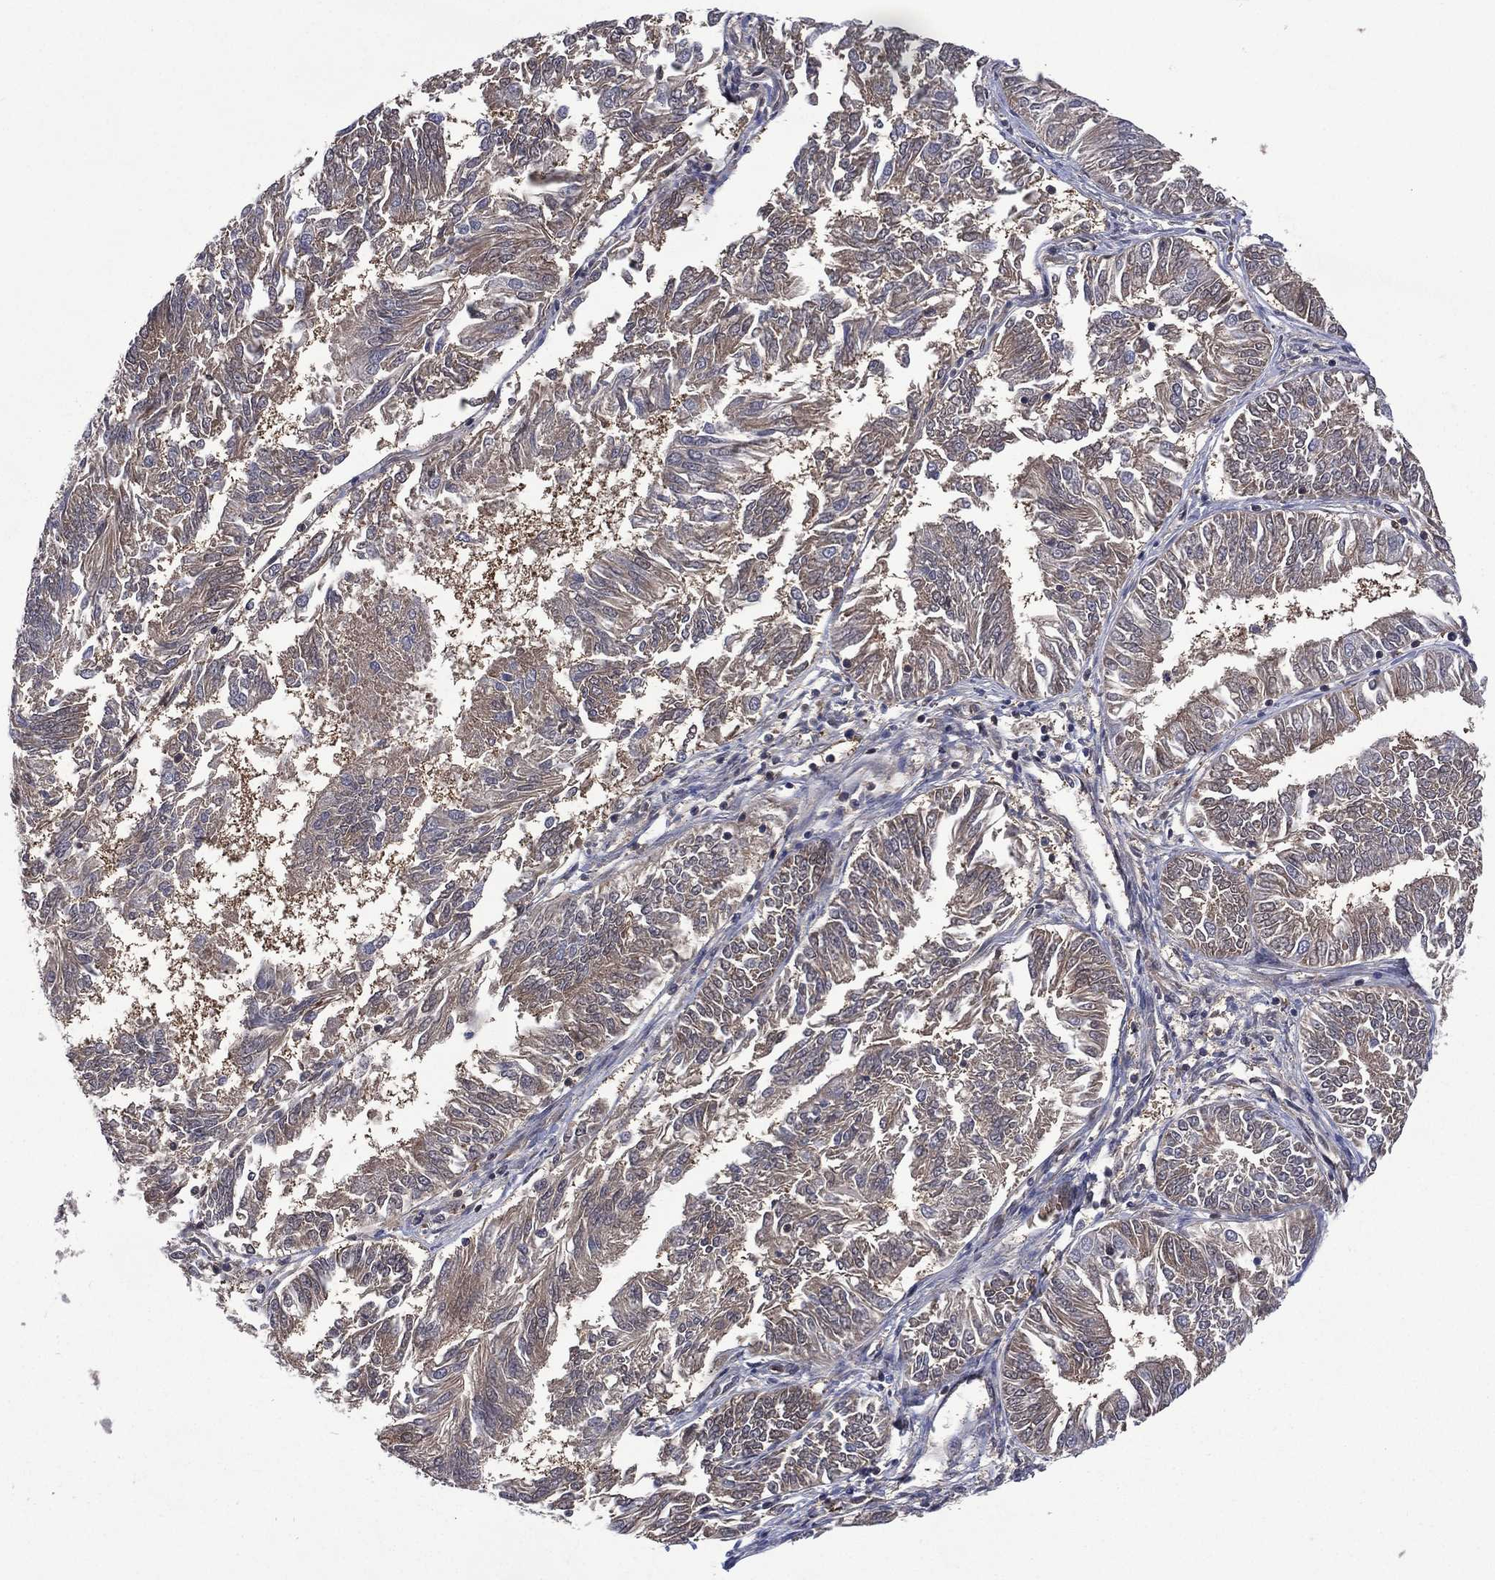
{"staining": {"intensity": "weak", "quantity": "25%-75%", "location": "cytoplasmic/membranous"}, "tissue": "endometrial cancer", "cell_type": "Tumor cells", "image_type": "cancer", "snomed": [{"axis": "morphology", "description": "Adenocarcinoma, NOS"}, {"axis": "topography", "description": "Endometrium"}], "caption": "A high-resolution photomicrograph shows immunohistochemistry staining of endometrial adenocarcinoma, which shows weak cytoplasmic/membranous expression in about 25%-75% of tumor cells.", "gene": "MTAP", "patient": {"sex": "female", "age": 58}}